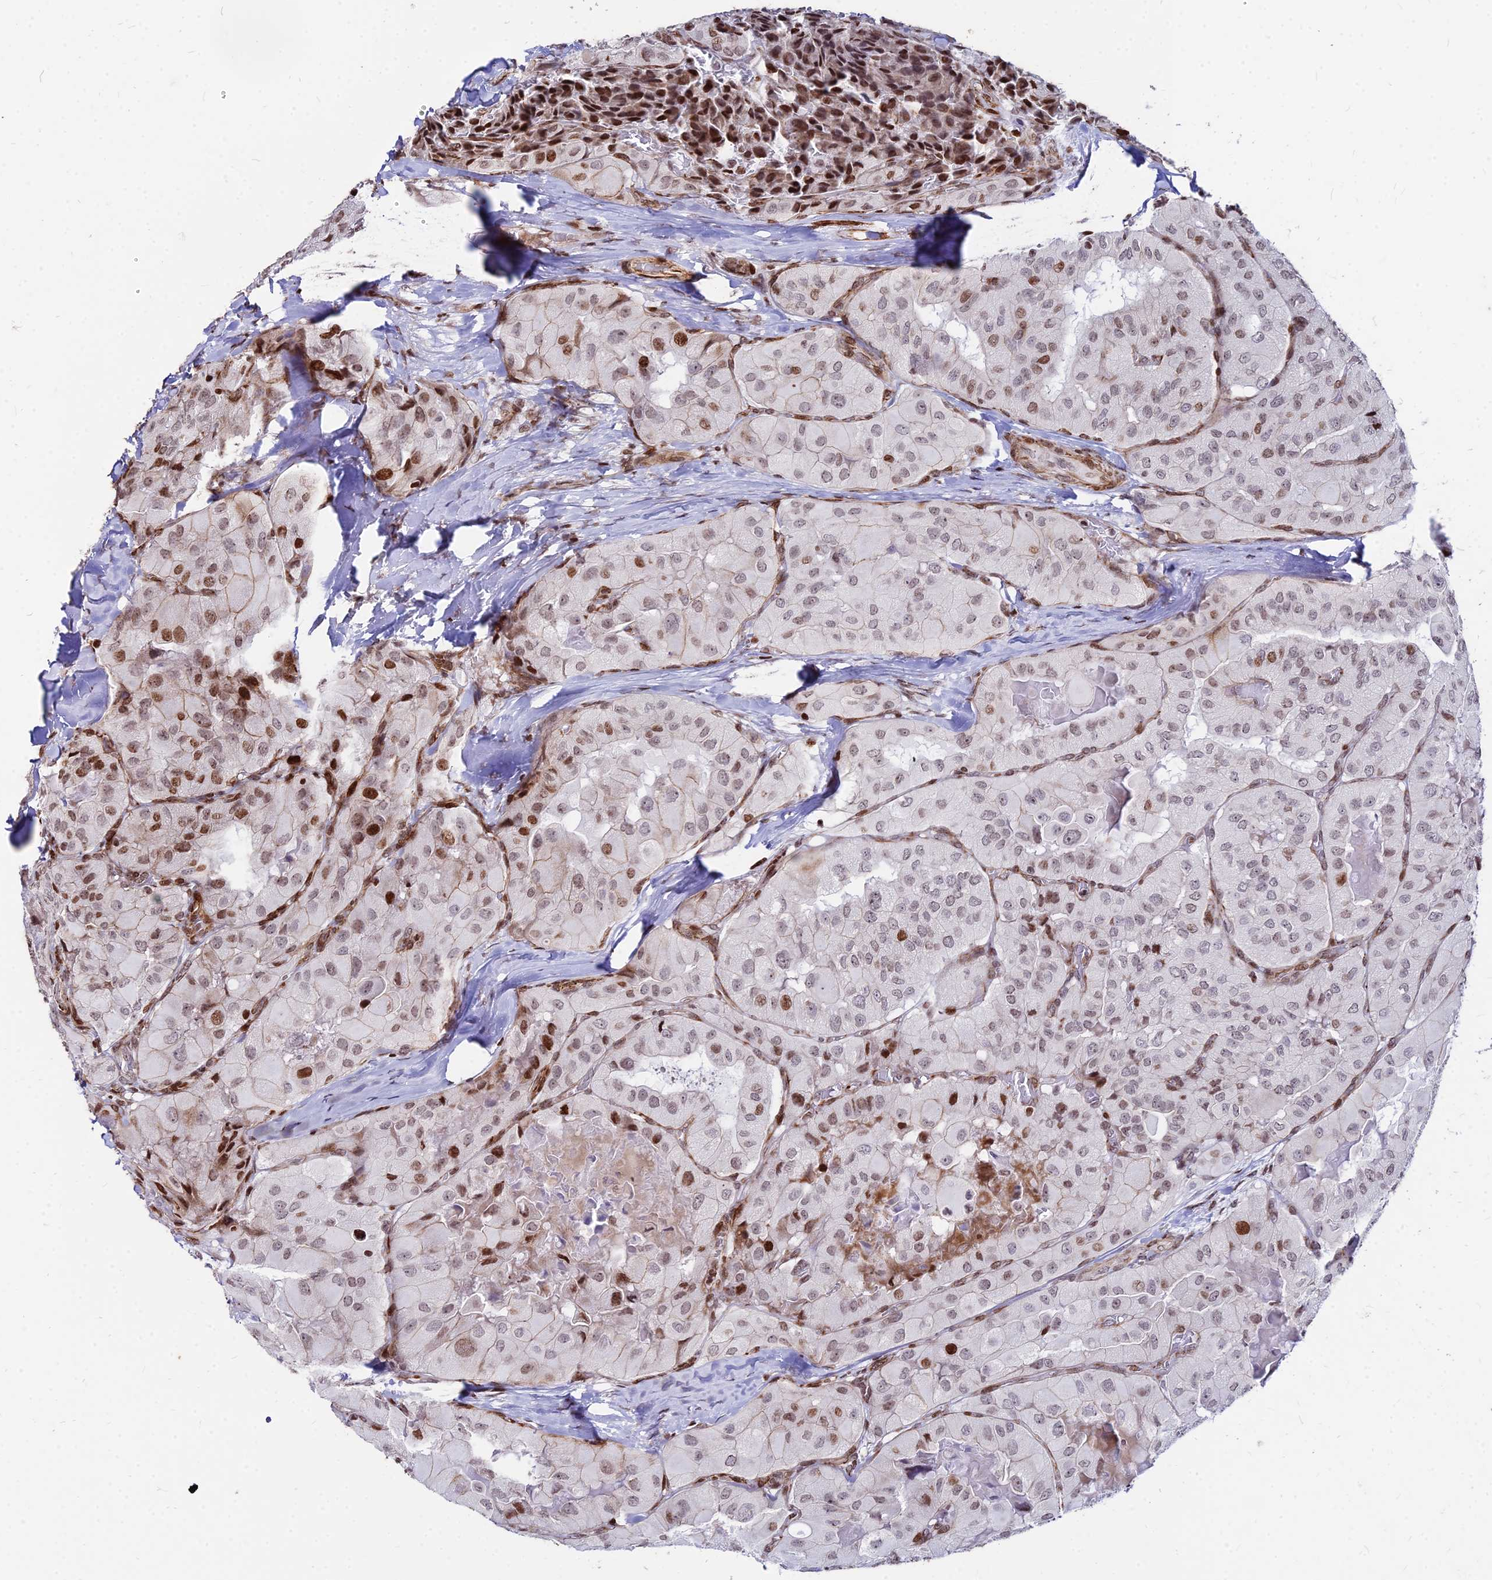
{"staining": {"intensity": "strong", "quantity": "25%-75%", "location": "nuclear"}, "tissue": "thyroid cancer", "cell_type": "Tumor cells", "image_type": "cancer", "snomed": [{"axis": "morphology", "description": "Normal tissue, NOS"}, {"axis": "morphology", "description": "Papillary adenocarcinoma, NOS"}, {"axis": "topography", "description": "Thyroid gland"}], "caption": "A brown stain highlights strong nuclear staining of a protein in human thyroid cancer (papillary adenocarcinoma) tumor cells. (Brightfield microscopy of DAB IHC at high magnification).", "gene": "NYAP2", "patient": {"sex": "female", "age": 59}}